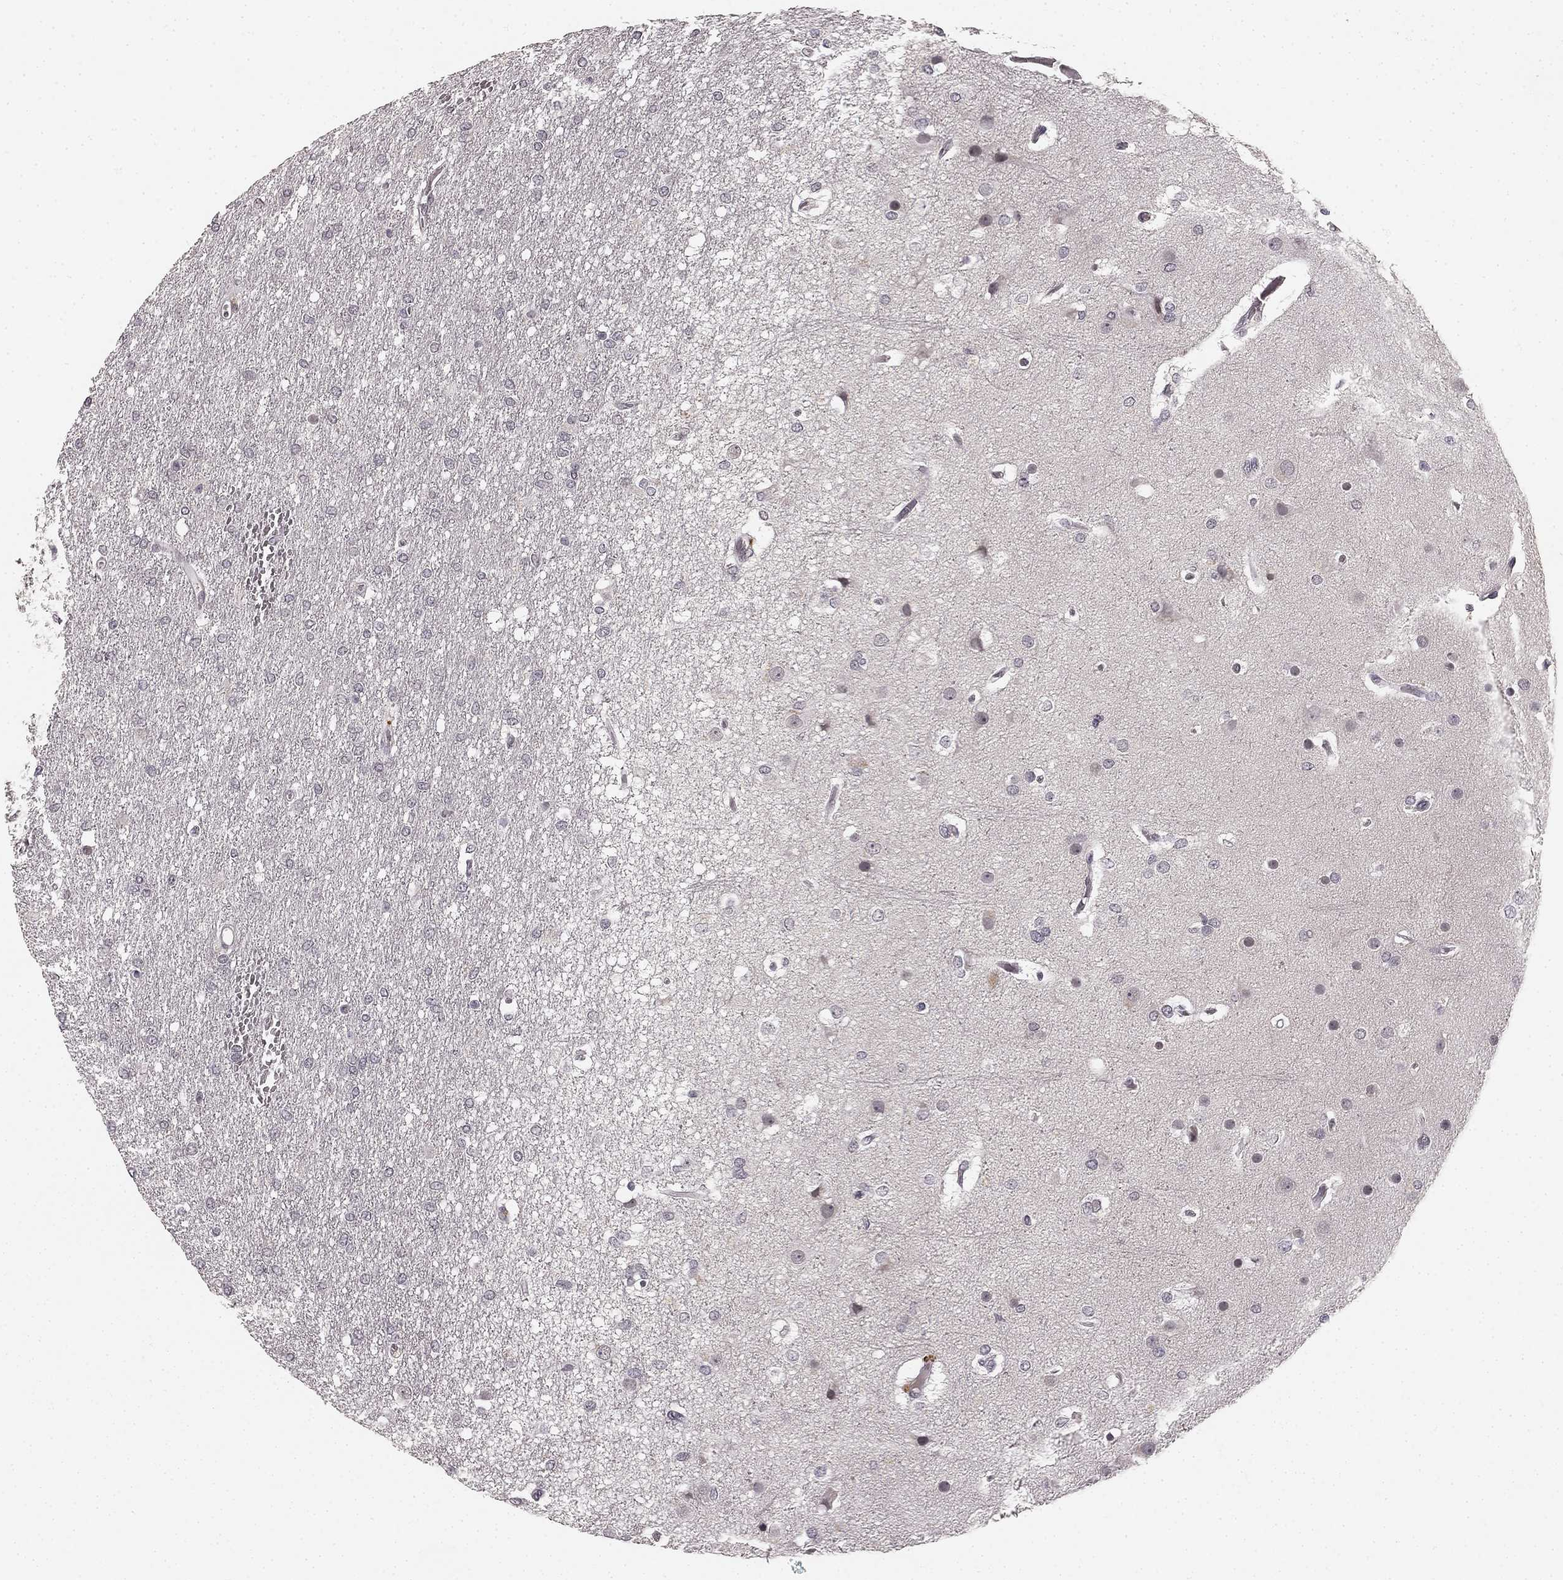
{"staining": {"intensity": "negative", "quantity": "none", "location": "none"}, "tissue": "glioma", "cell_type": "Tumor cells", "image_type": "cancer", "snomed": [{"axis": "morphology", "description": "Glioma, malignant, High grade"}, {"axis": "topography", "description": "Brain"}], "caption": "The immunohistochemistry photomicrograph has no significant expression in tumor cells of malignant glioma (high-grade) tissue.", "gene": "HCN4", "patient": {"sex": "female", "age": 61}}